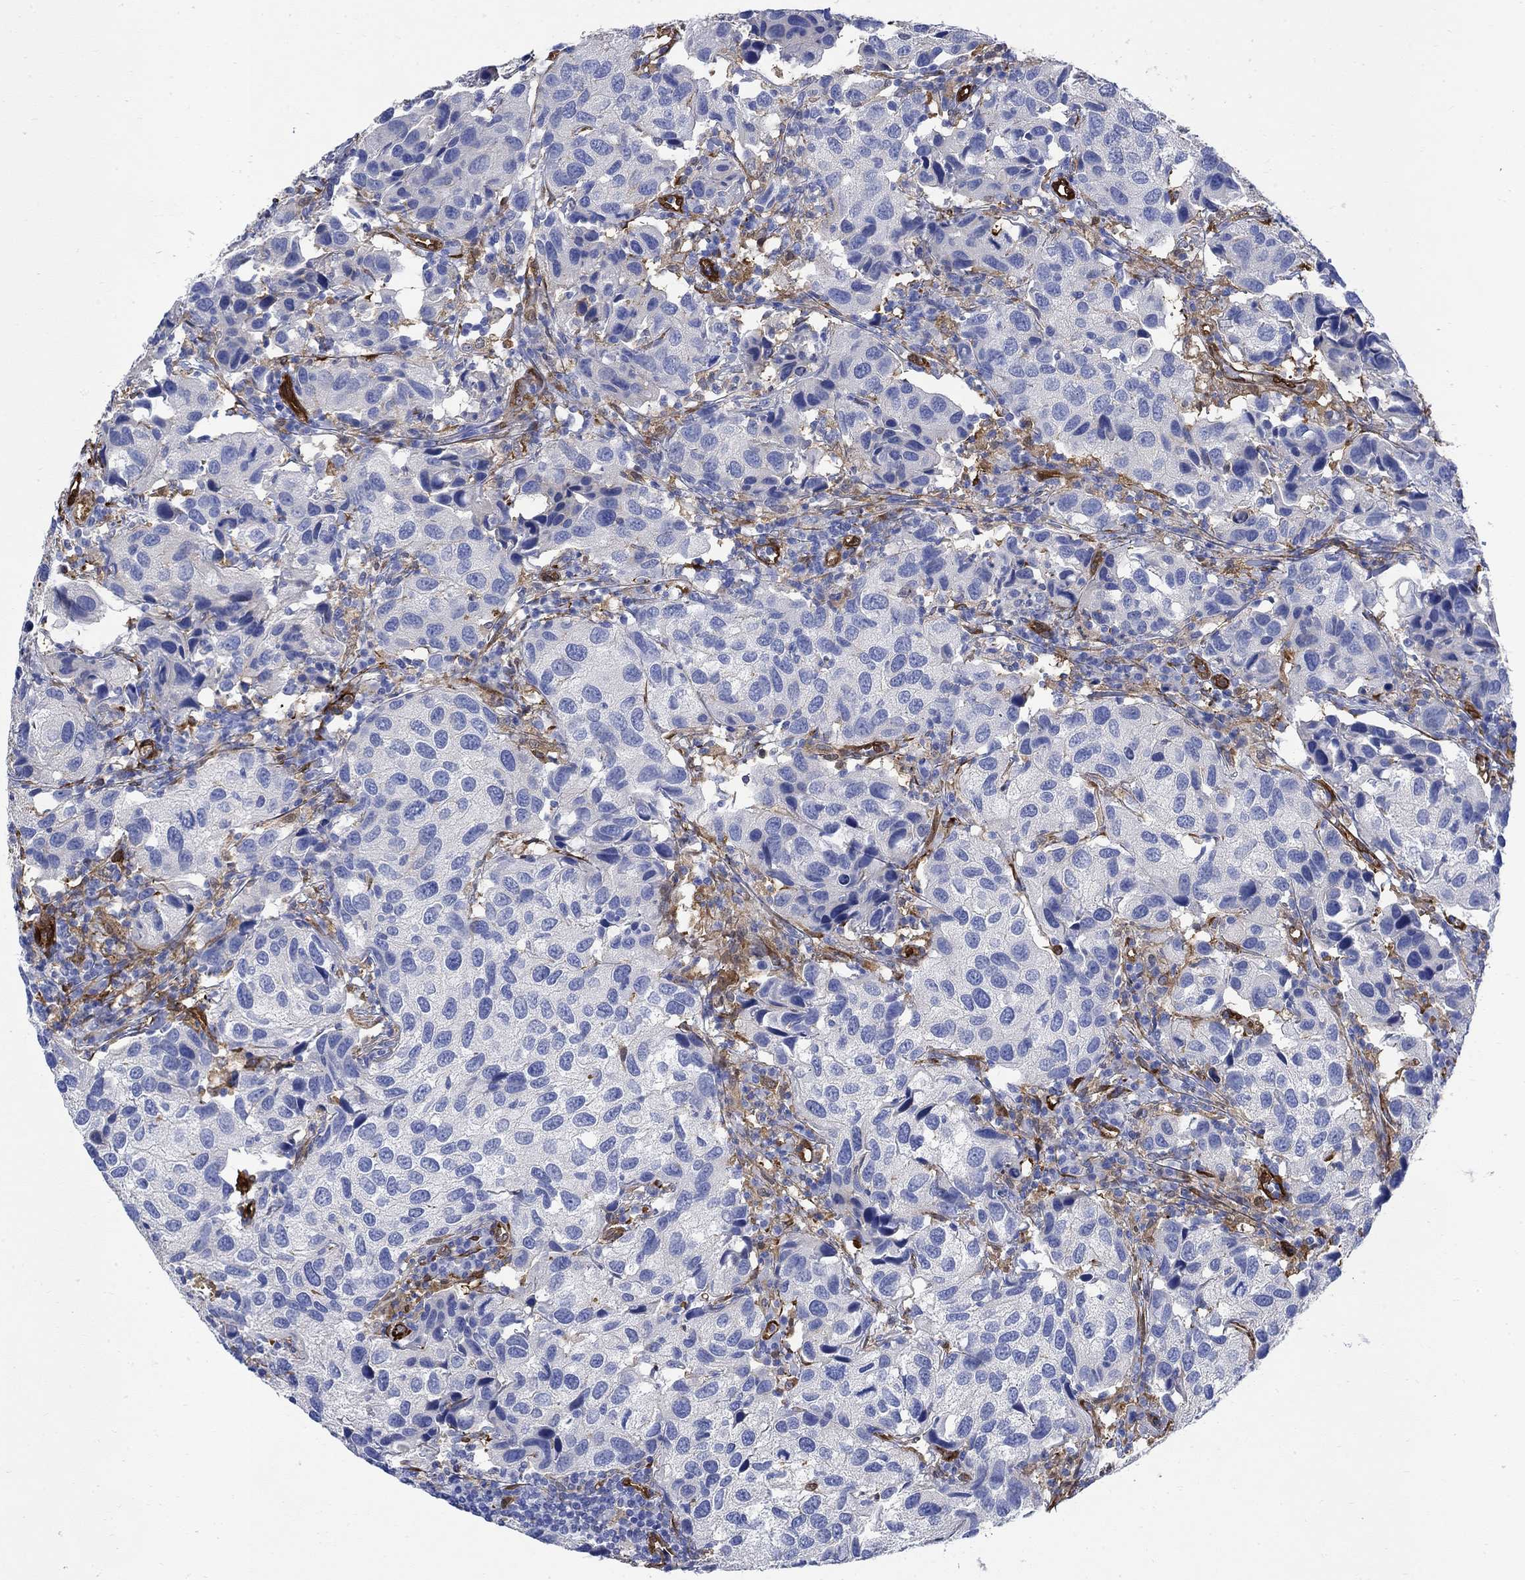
{"staining": {"intensity": "negative", "quantity": "none", "location": "none"}, "tissue": "urothelial cancer", "cell_type": "Tumor cells", "image_type": "cancer", "snomed": [{"axis": "morphology", "description": "Urothelial carcinoma, High grade"}, {"axis": "topography", "description": "Urinary bladder"}], "caption": "Immunohistochemistry (IHC) image of high-grade urothelial carcinoma stained for a protein (brown), which demonstrates no expression in tumor cells.", "gene": "TGM2", "patient": {"sex": "male", "age": 79}}